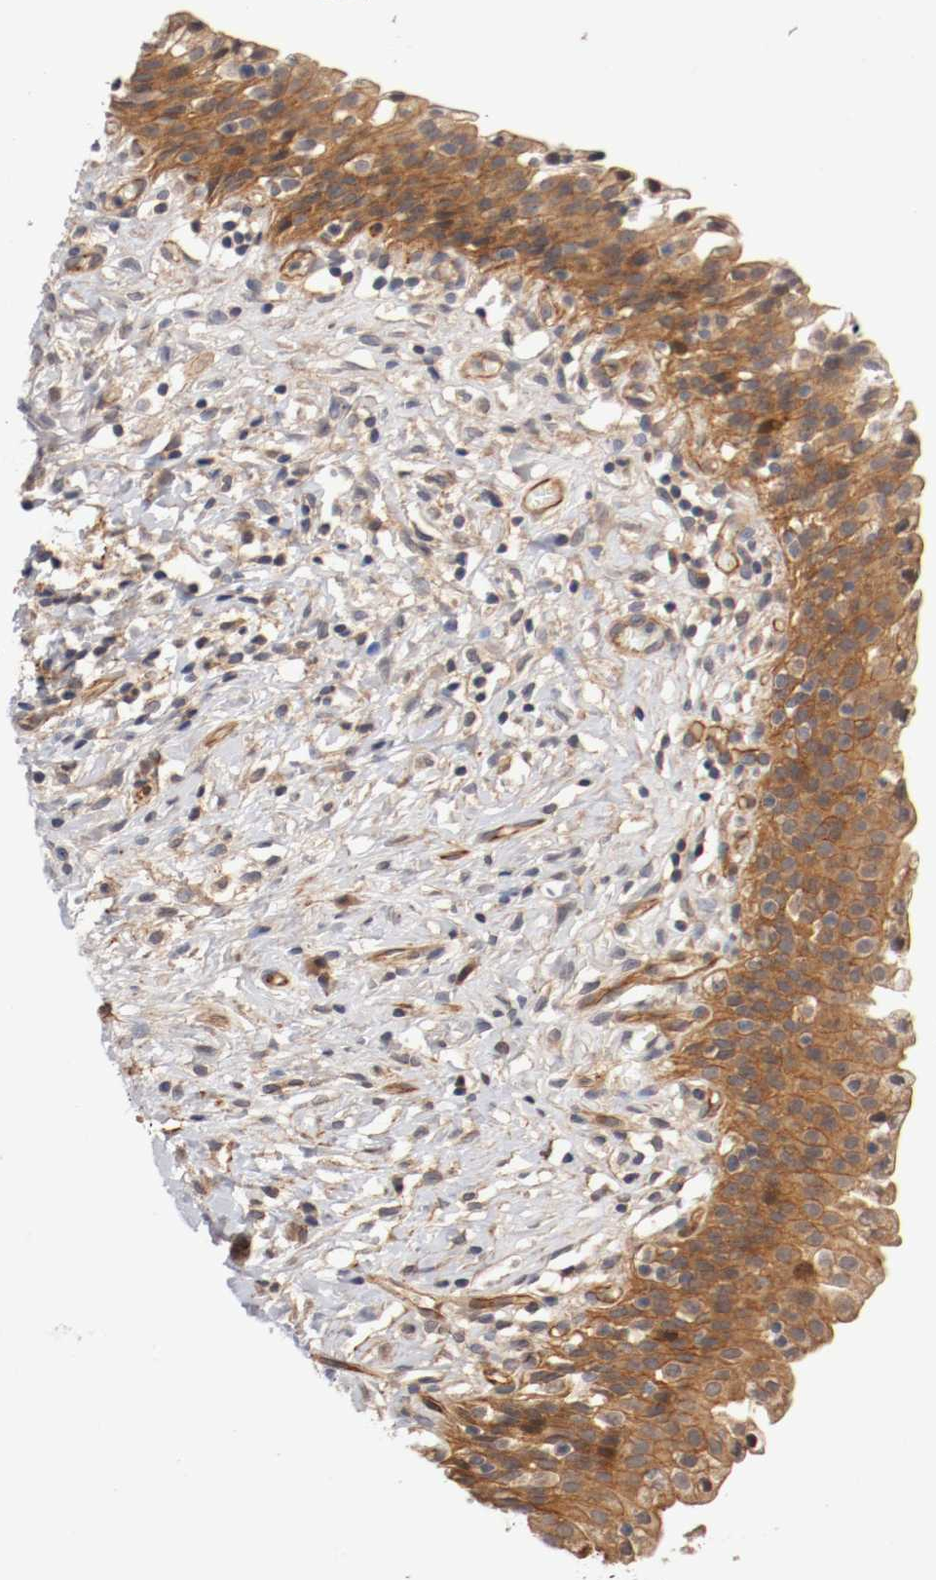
{"staining": {"intensity": "moderate", "quantity": ">75%", "location": "cytoplasmic/membranous"}, "tissue": "urinary bladder", "cell_type": "Urothelial cells", "image_type": "normal", "snomed": [{"axis": "morphology", "description": "Normal tissue, NOS"}, {"axis": "topography", "description": "Urinary bladder"}], "caption": "Urinary bladder was stained to show a protein in brown. There is medium levels of moderate cytoplasmic/membranous positivity in about >75% of urothelial cells. (IHC, brightfield microscopy, high magnification).", "gene": "TYK2", "patient": {"sex": "male", "age": 51}}